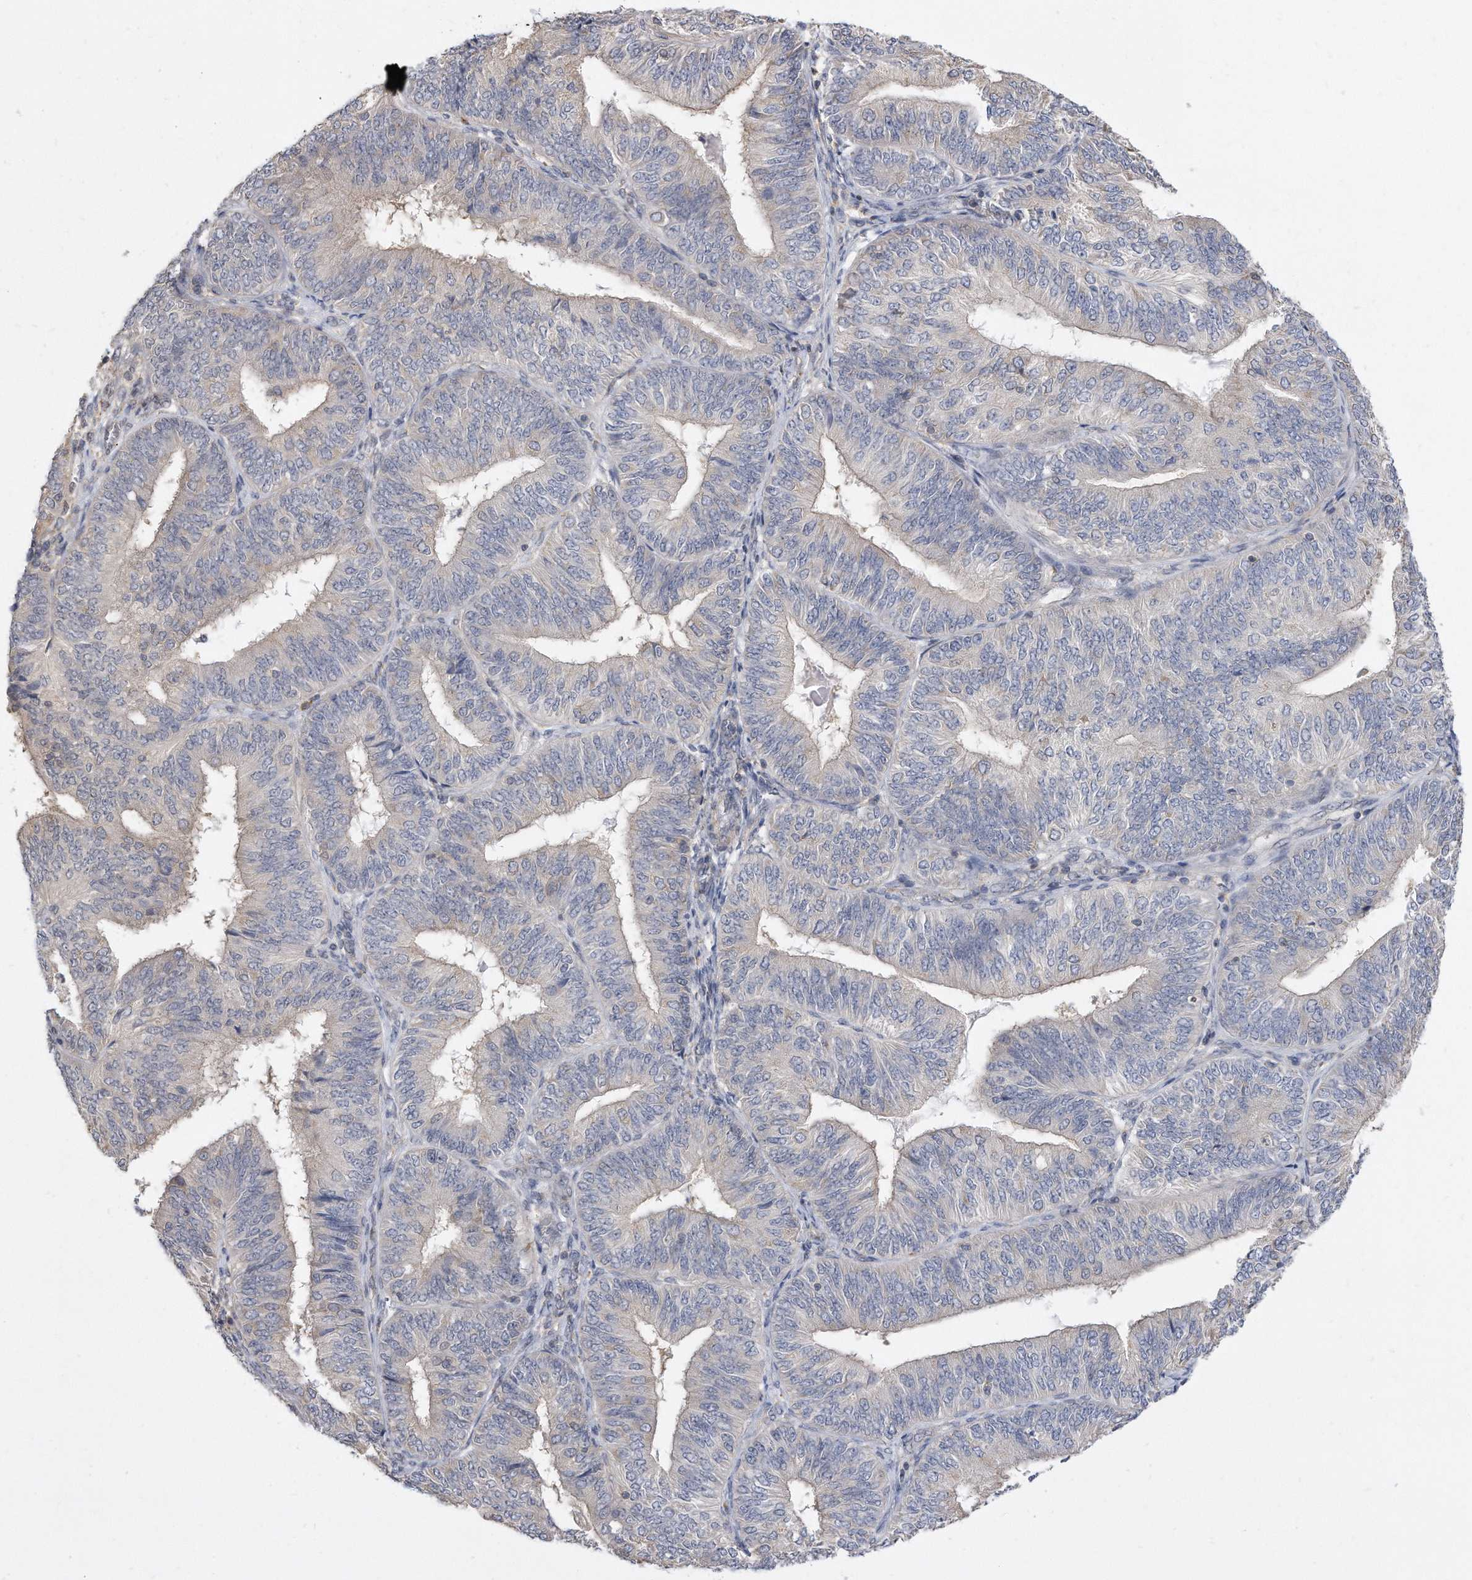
{"staining": {"intensity": "negative", "quantity": "none", "location": "none"}, "tissue": "endometrial cancer", "cell_type": "Tumor cells", "image_type": "cancer", "snomed": [{"axis": "morphology", "description": "Adenocarcinoma, NOS"}, {"axis": "topography", "description": "Endometrium"}], "caption": "Immunohistochemistry (IHC) image of endometrial adenocarcinoma stained for a protein (brown), which demonstrates no staining in tumor cells.", "gene": "TCP1", "patient": {"sex": "female", "age": 58}}